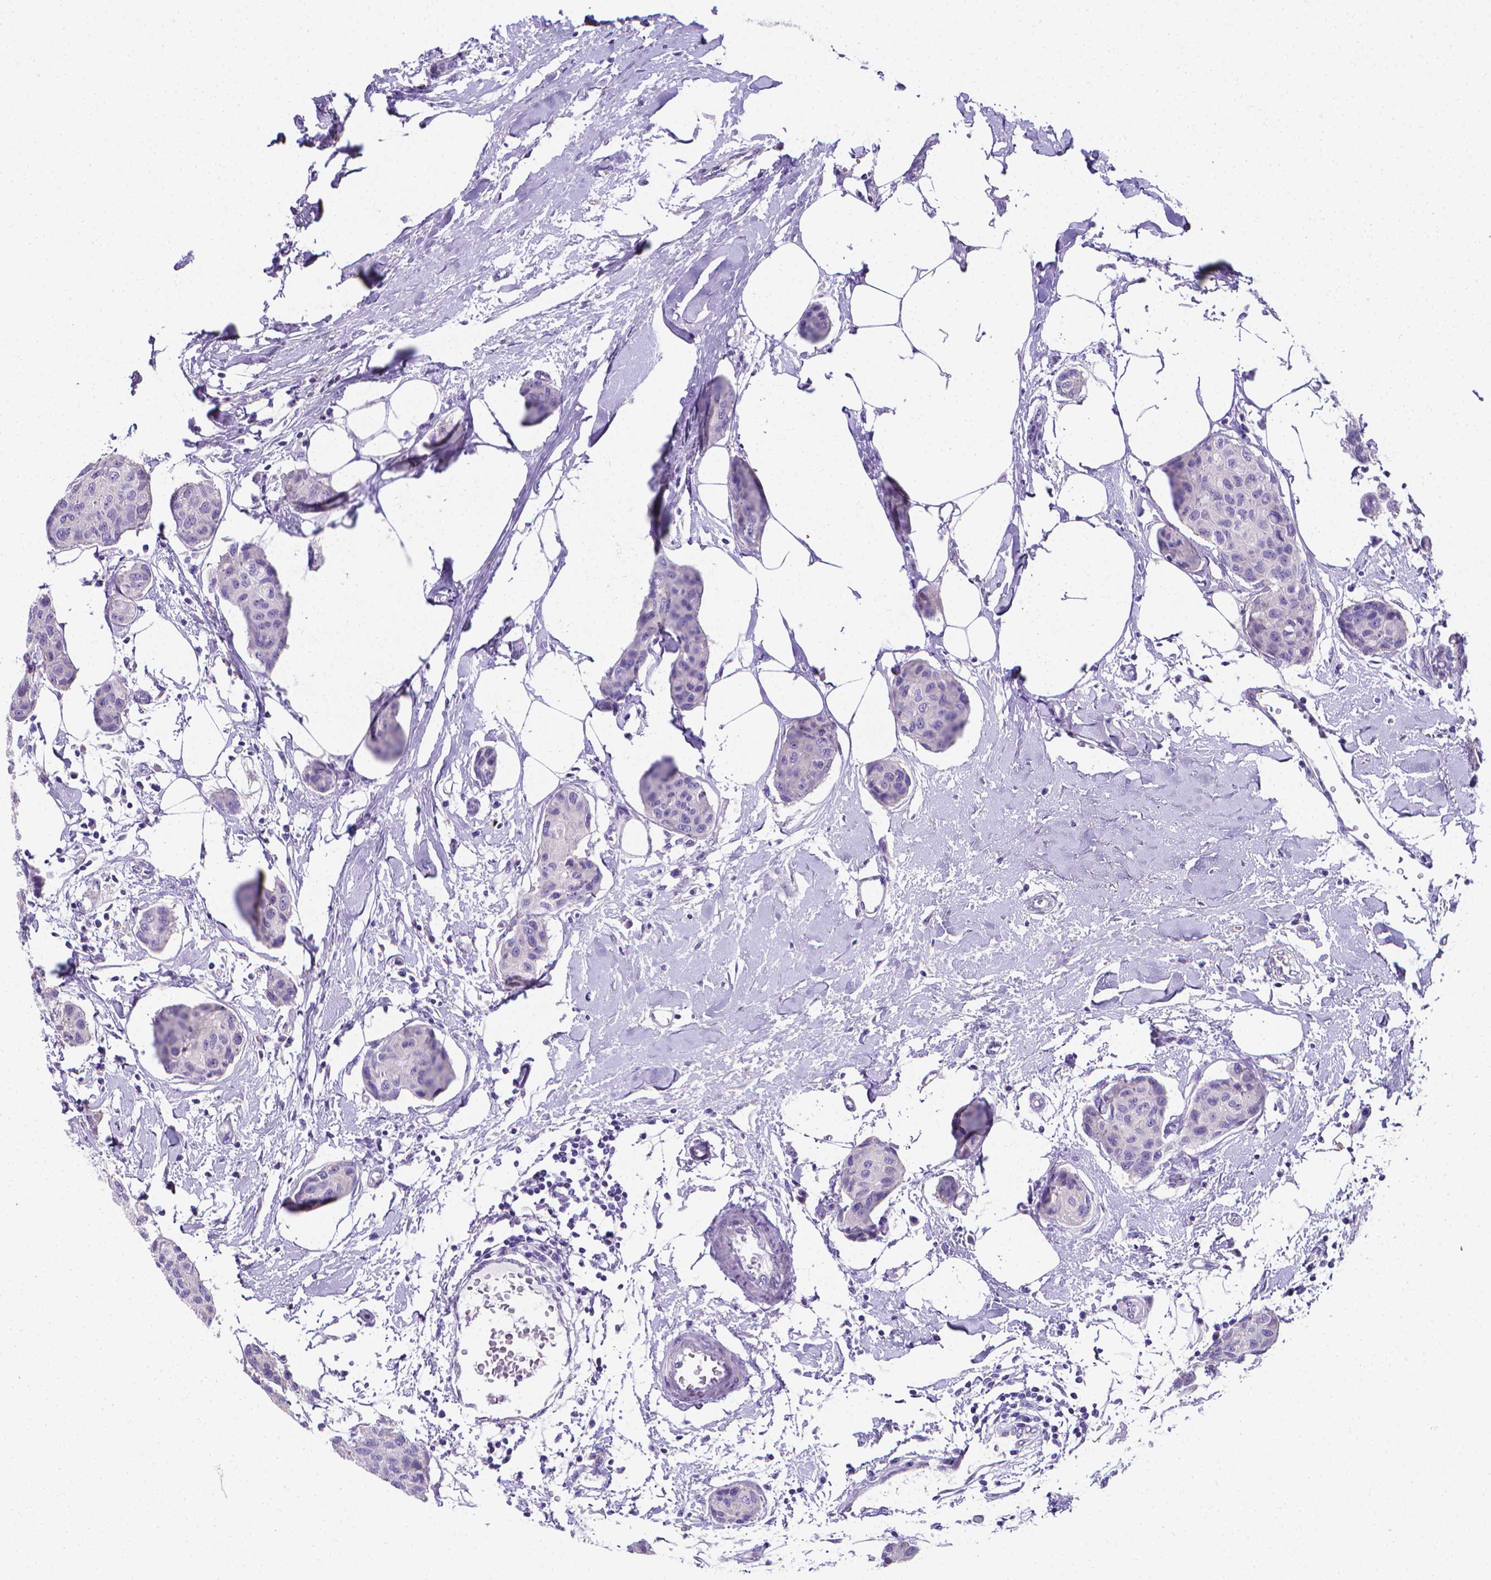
{"staining": {"intensity": "negative", "quantity": "none", "location": "none"}, "tissue": "breast cancer", "cell_type": "Tumor cells", "image_type": "cancer", "snomed": [{"axis": "morphology", "description": "Duct carcinoma"}, {"axis": "topography", "description": "Breast"}], "caption": "Breast cancer was stained to show a protein in brown. There is no significant expression in tumor cells.", "gene": "LRRC73", "patient": {"sex": "female", "age": 80}}